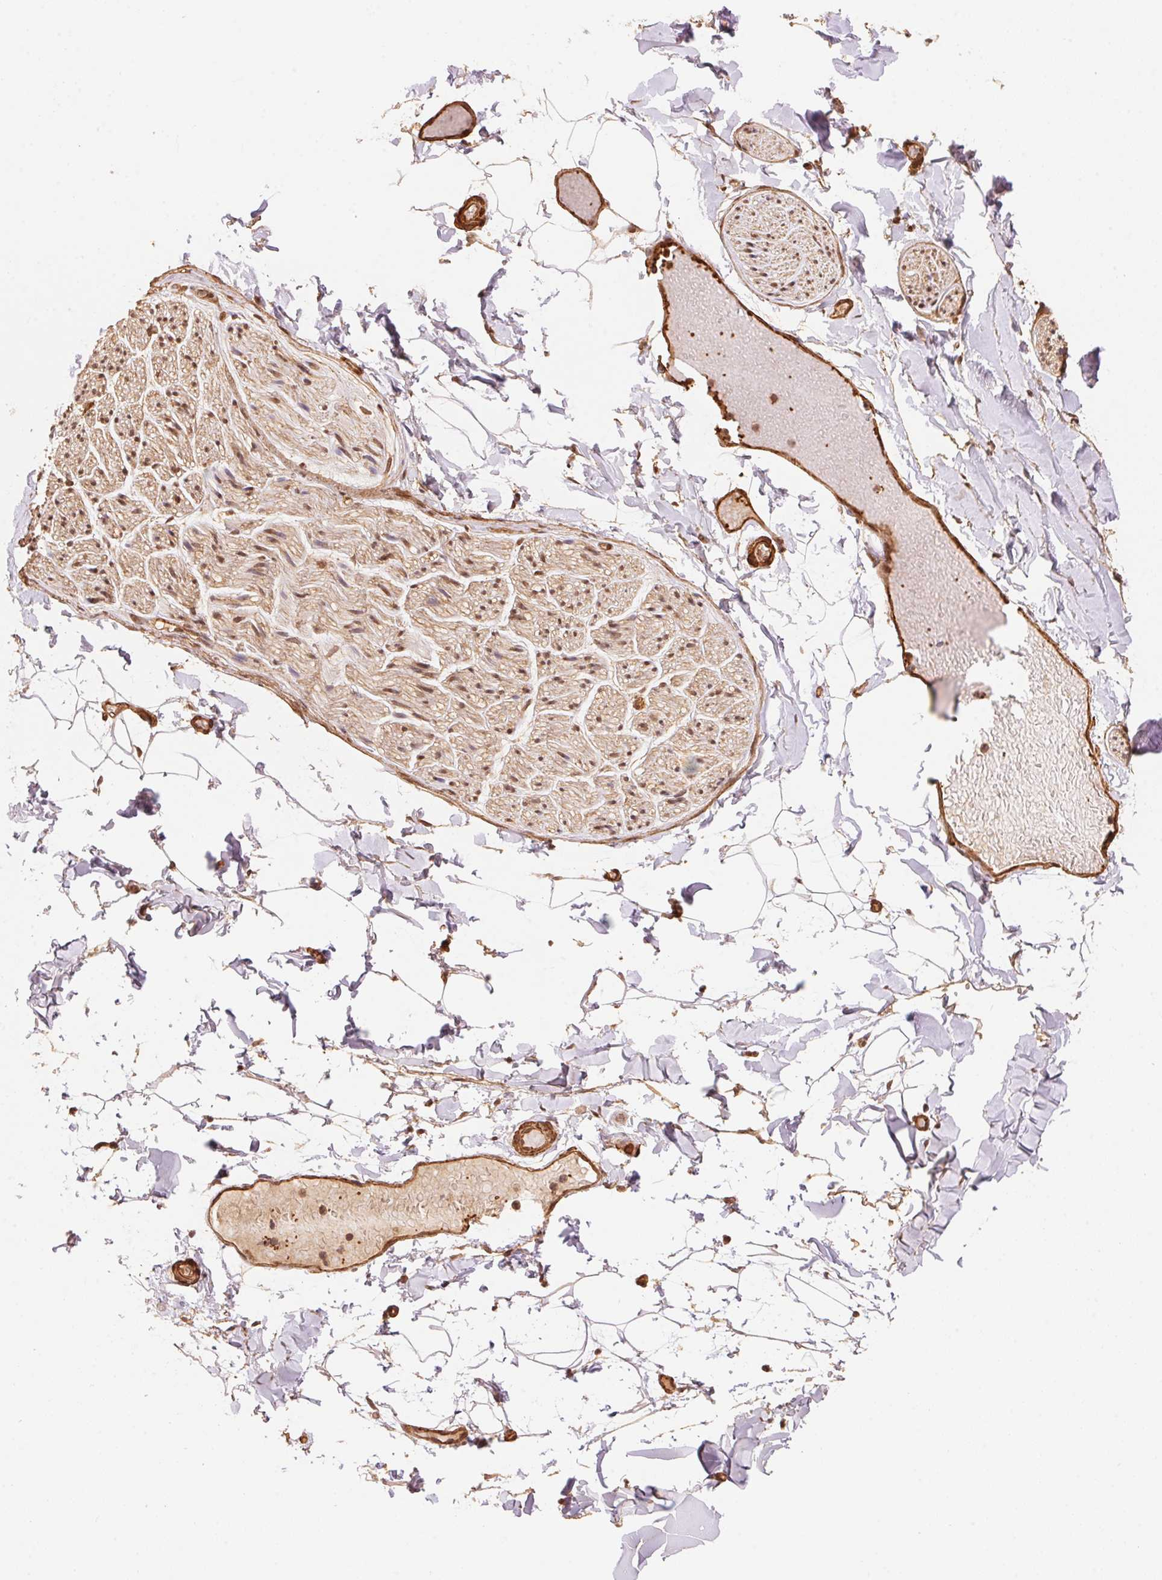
{"staining": {"intensity": "negative", "quantity": "none", "location": "none"}, "tissue": "adipose tissue", "cell_type": "Adipocytes", "image_type": "normal", "snomed": [{"axis": "morphology", "description": "Normal tissue, NOS"}, {"axis": "topography", "description": "Gallbladder"}, {"axis": "topography", "description": "Peripheral nerve tissue"}], "caption": "Micrograph shows no significant protein positivity in adipocytes of unremarkable adipose tissue. (DAB IHC, high magnification).", "gene": "TNIP2", "patient": {"sex": "female", "age": 45}}